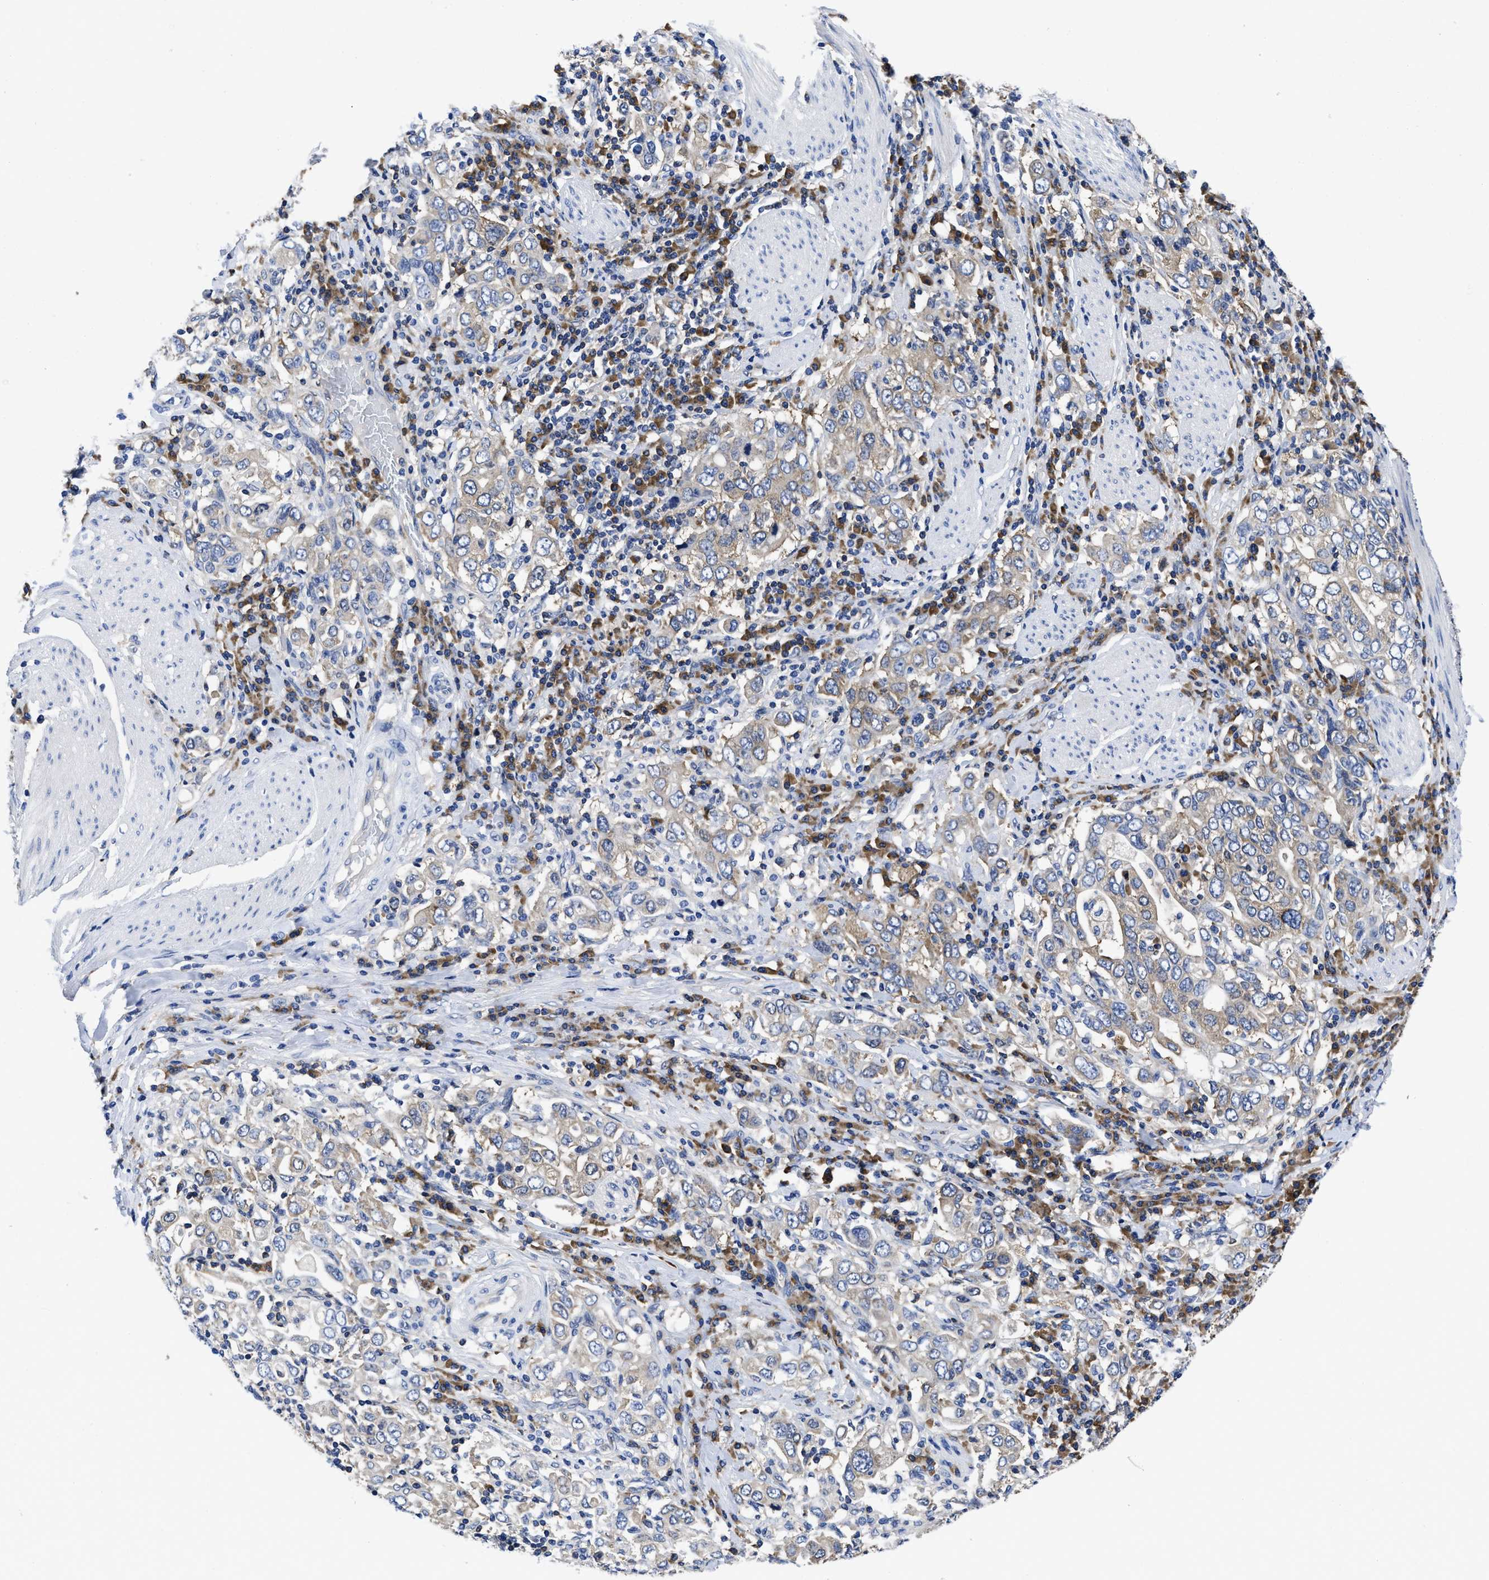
{"staining": {"intensity": "weak", "quantity": "<25%", "location": "cytoplasmic/membranous"}, "tissue": "stomach cancer", "cell_type": "Tumor cells", "image_type": "cancer", "snomed": [{"axis": "morphology", "description": "Adenocarcinoma, NOS"}, {"axis": "topography", "description": "Stomach, upper"}], "caption": "Adenocarcinoma (stomach) was stained to show a protein in brown. There is no significant expression in tumor cells.", "gene": "YARS1", "patient": {"sex": "male", "age": 62}}